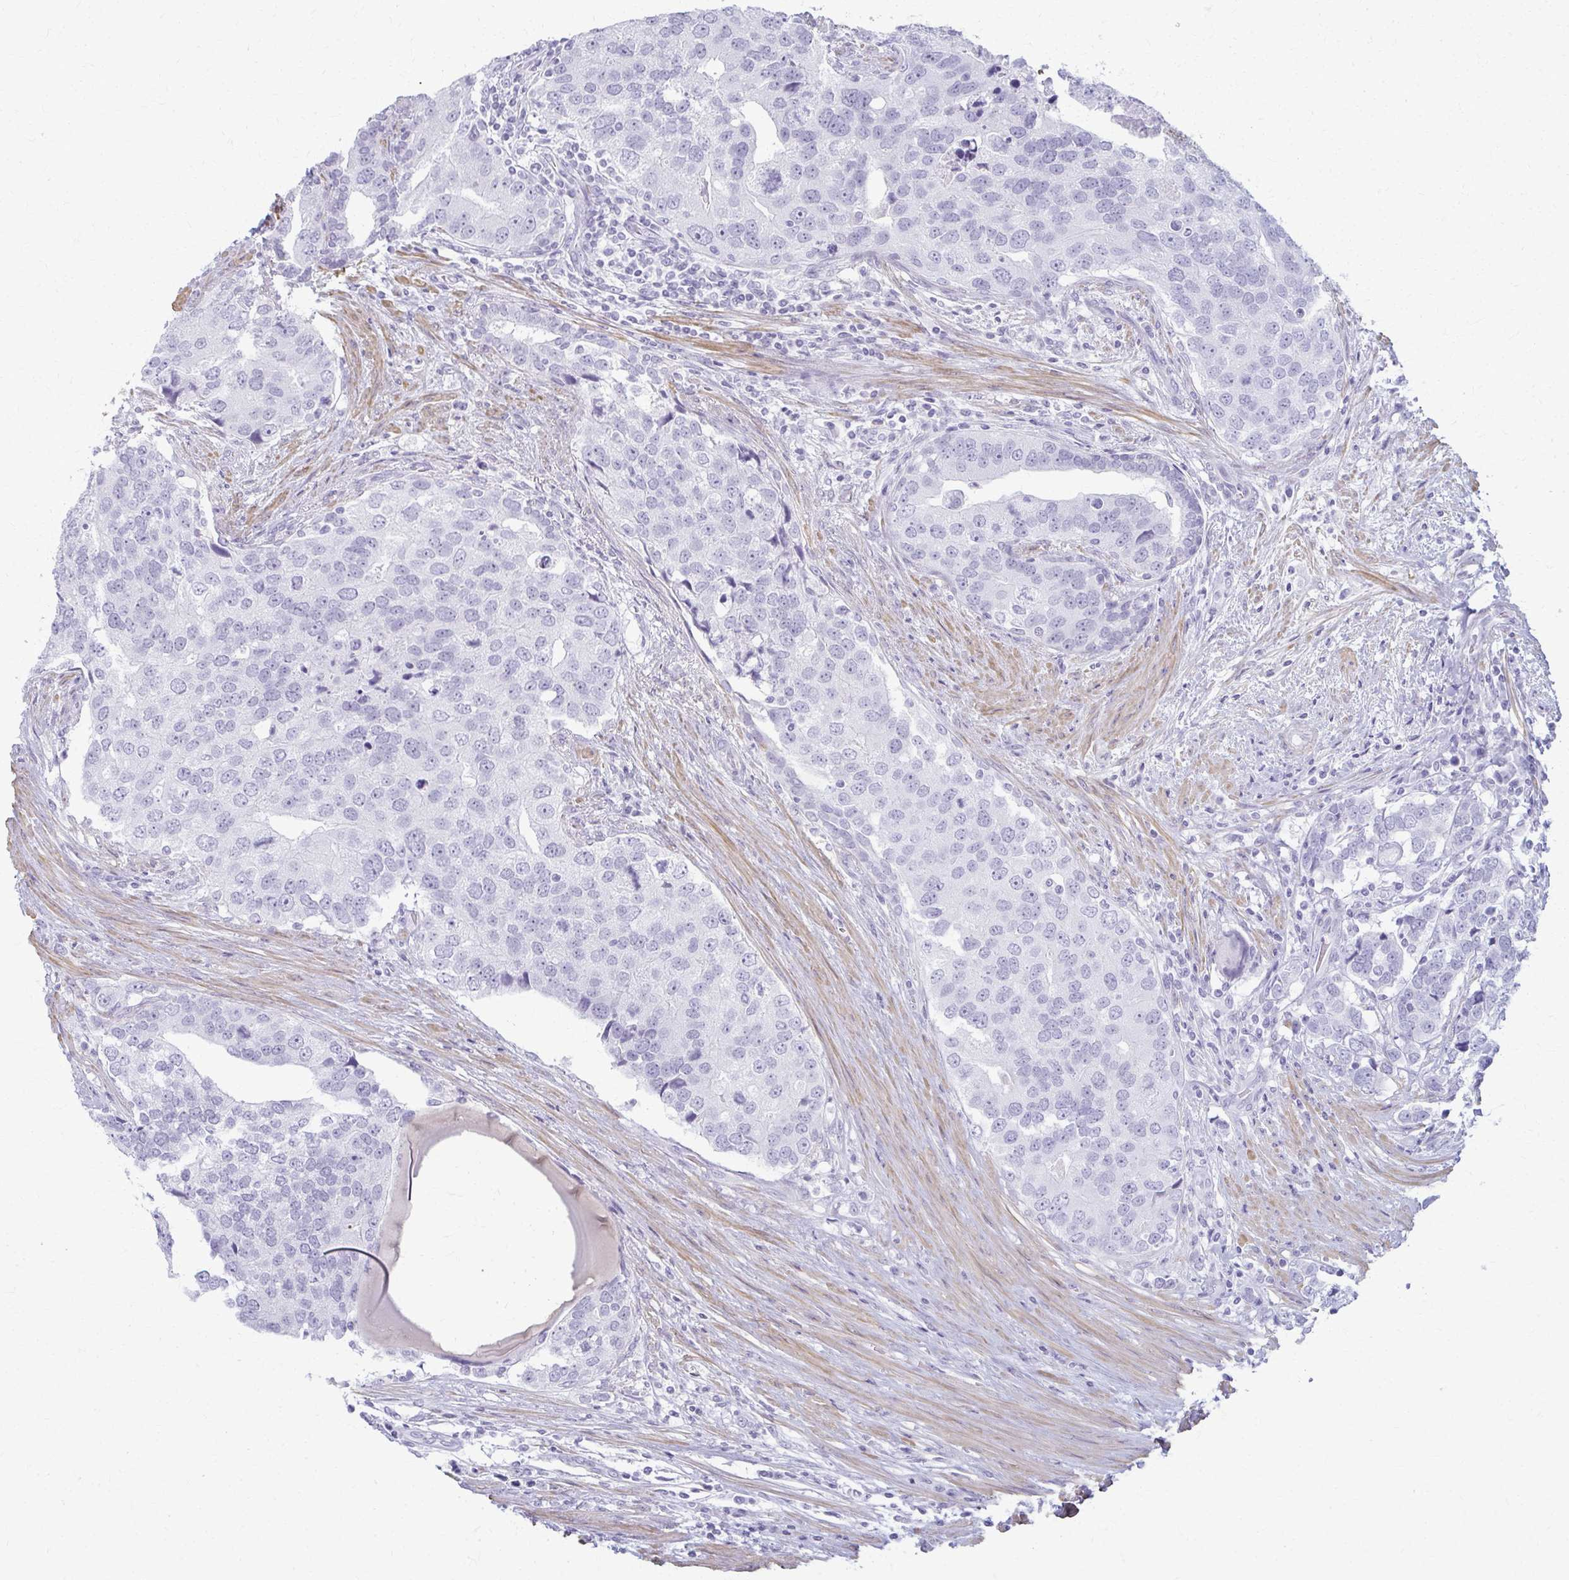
{"staining": {"intensity": "negative", "quantity": "none", "location": "none"}, "tissue": "prostate cancer", "cell_type": "Tumor cells", "image_type": "cancer", "snomed": [{"axis": "morphology", "description": "Adenocarcinoma, High grade"}, {"axis": "topography", "description": "Prostate"}], "caption": "Tumor cells show no significant protein positivity in prostate cancer. (Brightfield microscopy of DAB immunohistochemistry at high magnification).", "gene": "CA3", "patient": {"sex": "male", "age": 68}}